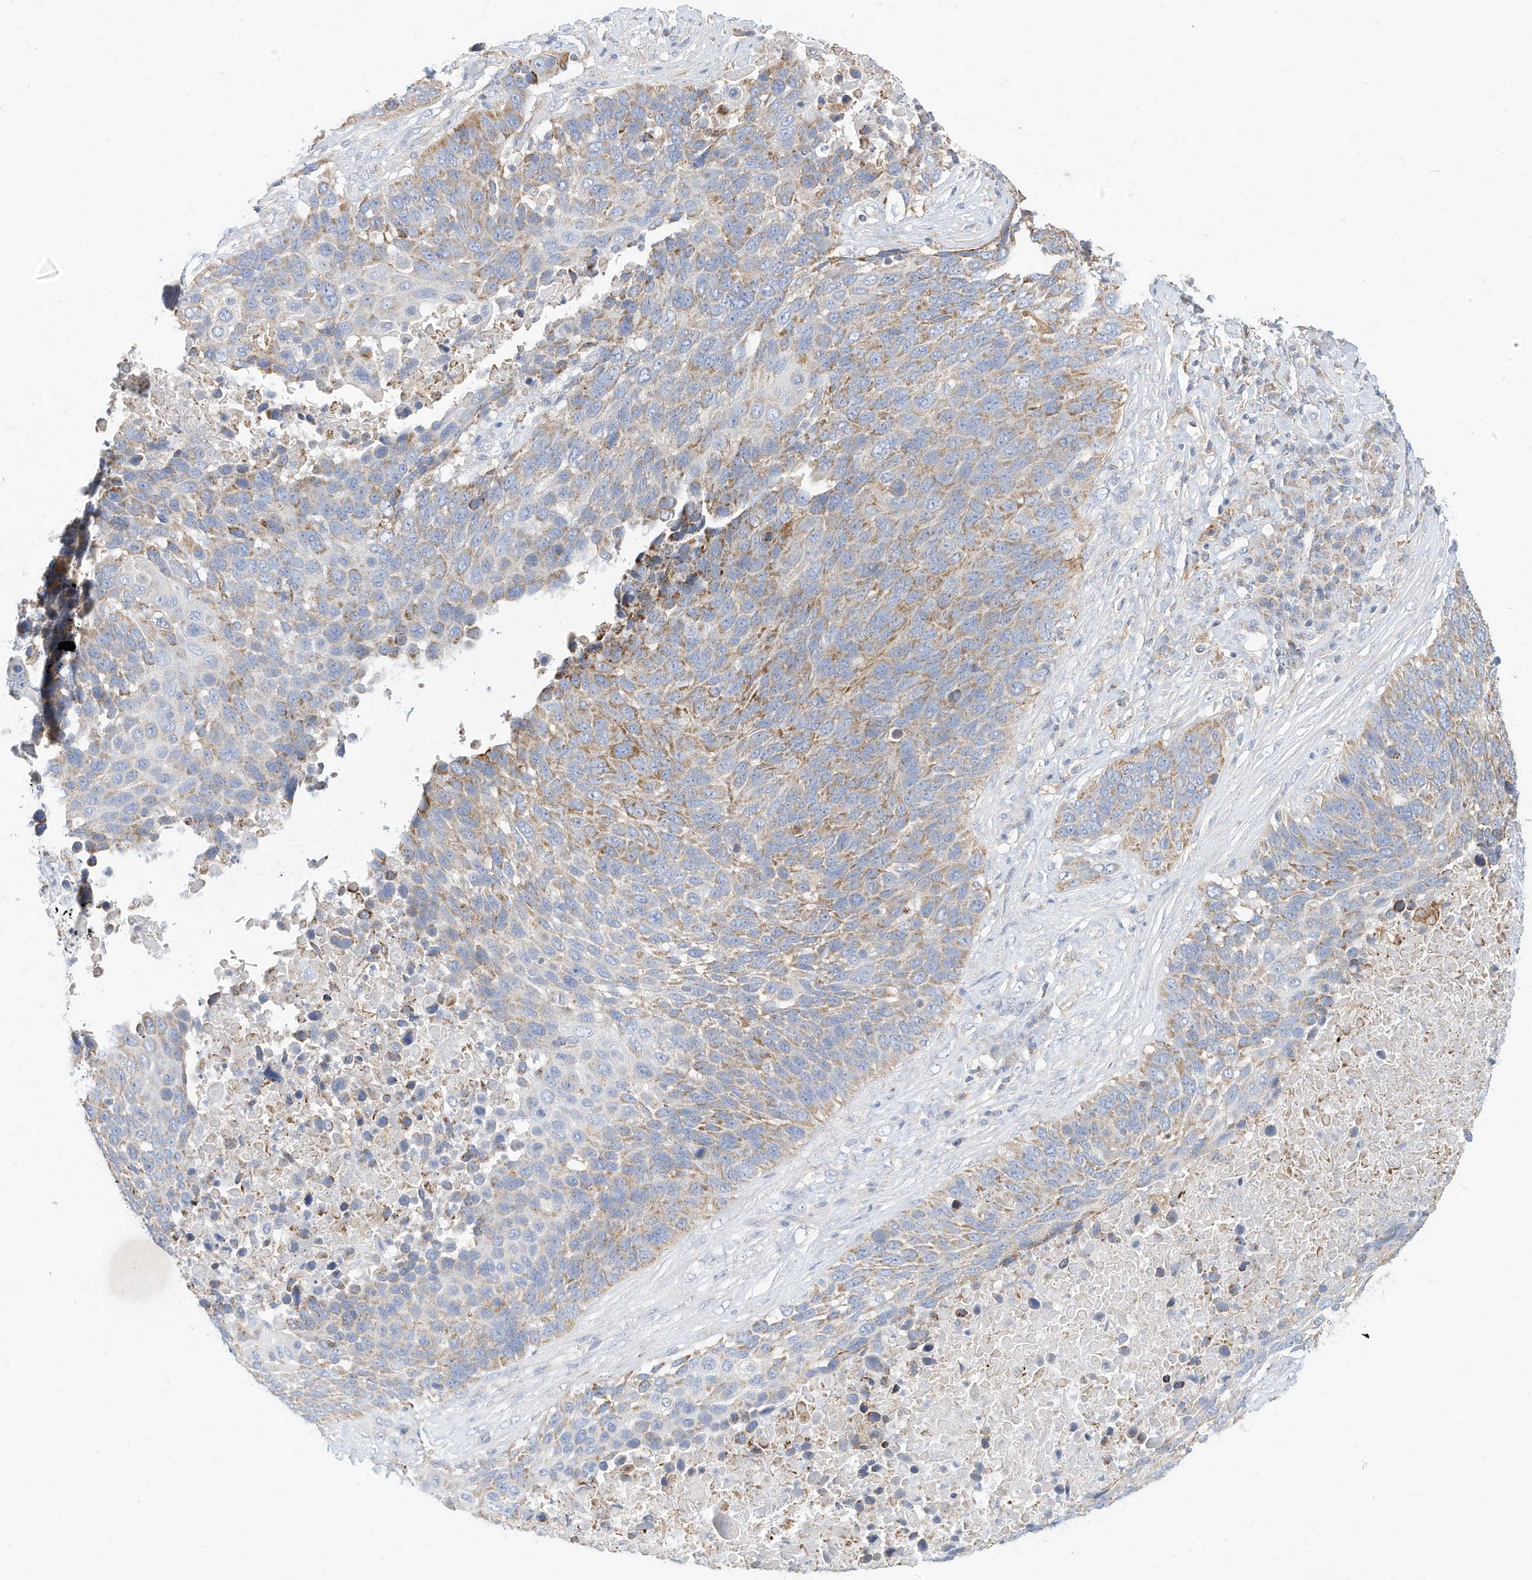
{"staining": {"intensity": "moderate", "quantity": "<25%", "location": "cytoplasmic/membranous"}, "tissue": "lung cancer", "cell_type": "Tumor cells", "image_type": "cancer", "snomed": [{"axis": "morphology", "description": "Squamous cell carcinoma, NOS"}, {"axis": "topography", "description": "Lung"}], "caption": "Lung squamous cell carcinoma was stained to show a protein in brown. There is low levels of moderate cytoplasmic/membranous staining in about <25% of tumor cells. Nuclei are stained in blue.", "gene": "RHOH", "patient": {"sex": "male", "age": 66}}